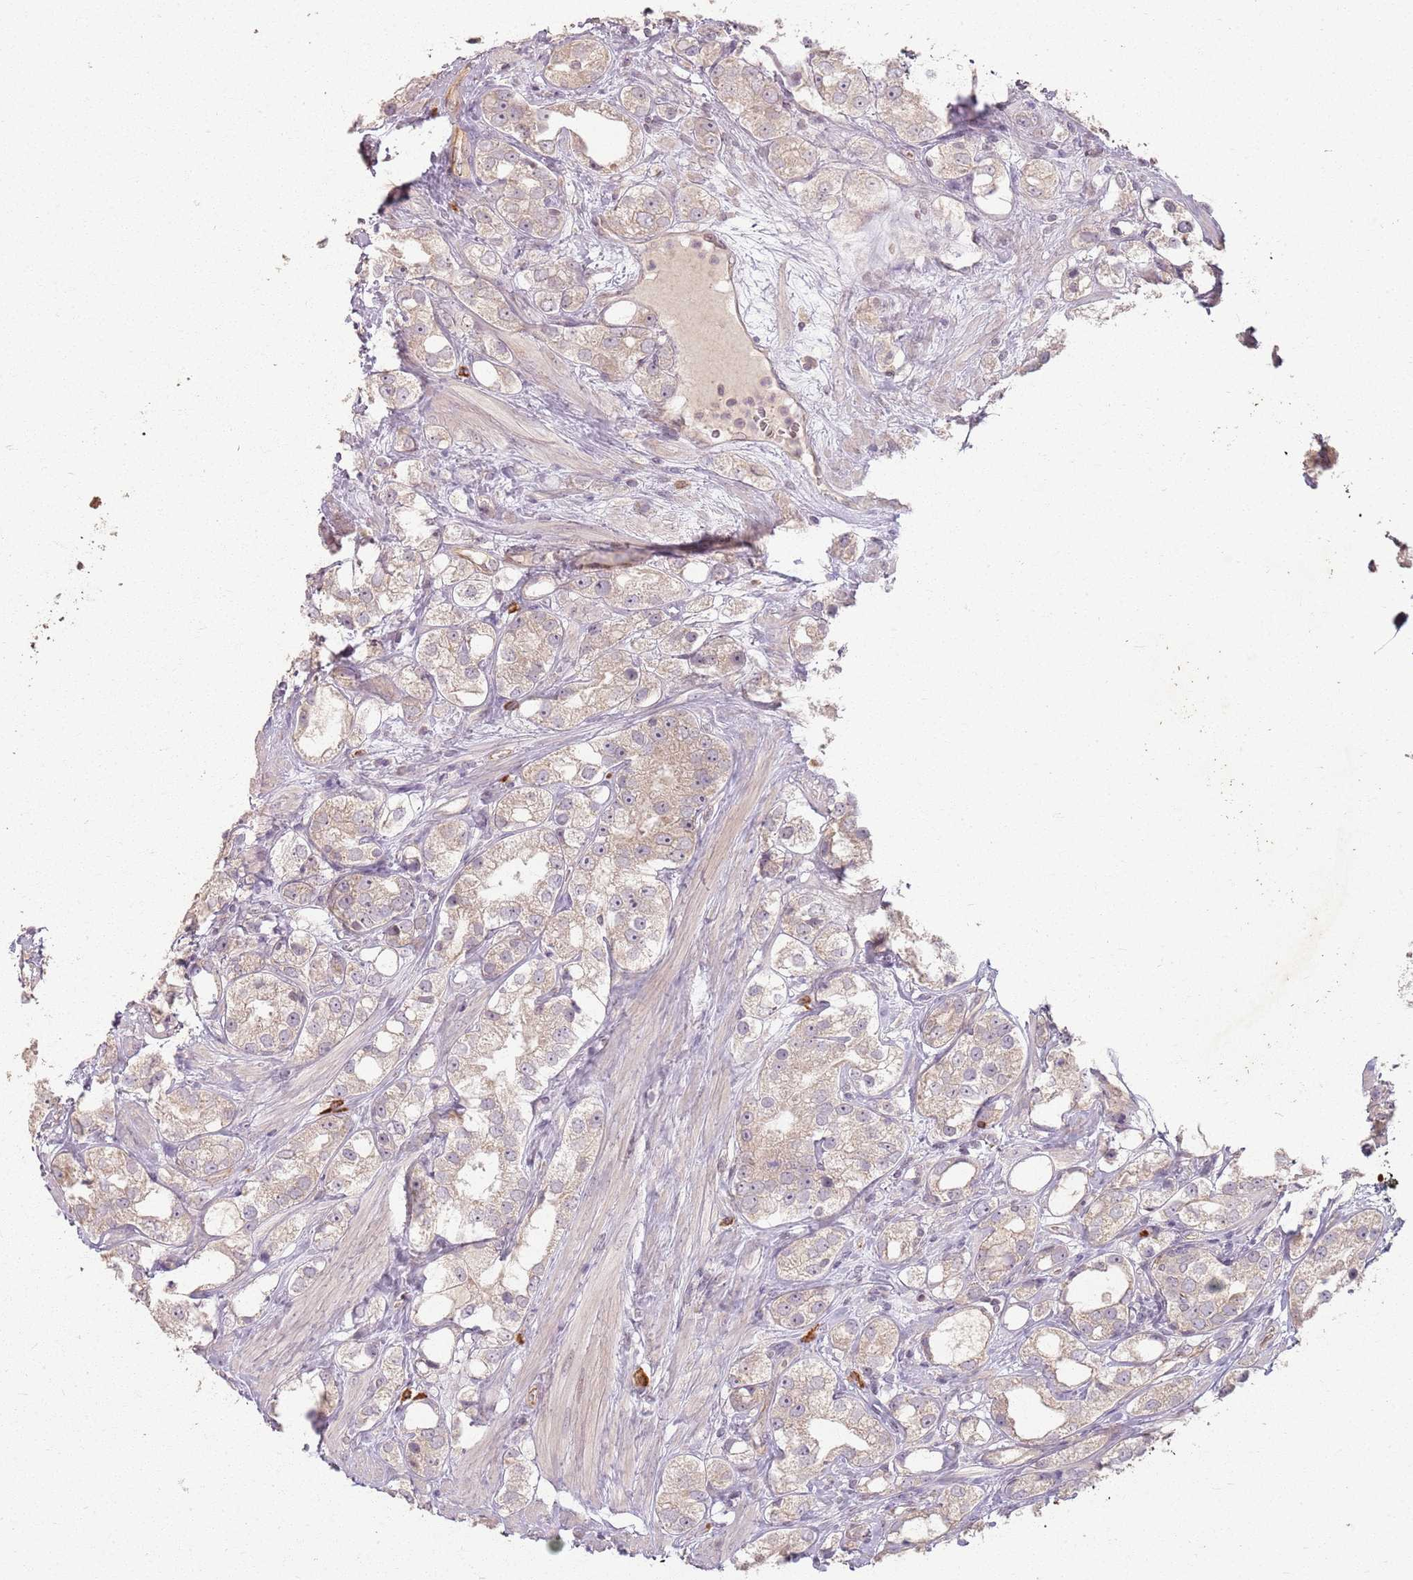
{"staining": {"intensity": "weak", "quantity": ">75%", "location": "cytoplasmic/membranous"}, "tissue": "prostate cancer", "cell_type": "Tumor cells", "image_type": "cancer", "snomed": [{"axis": "morphology", "description": "Adenocarcinoma, NOS"}, {"axis": "topography", "description": "Prostate"}], "caption": "The histopathology image shows immunohistochemical staining of prostate adenocarcinoma. There is weak cytoplasmic/membranous expression is identified in about >75% of tumor cells. (DAB = brown stain, brightfield microscopy at high magnification).", "gene": "CCDC168", "patient": {"sex": "male", "age": 79}}